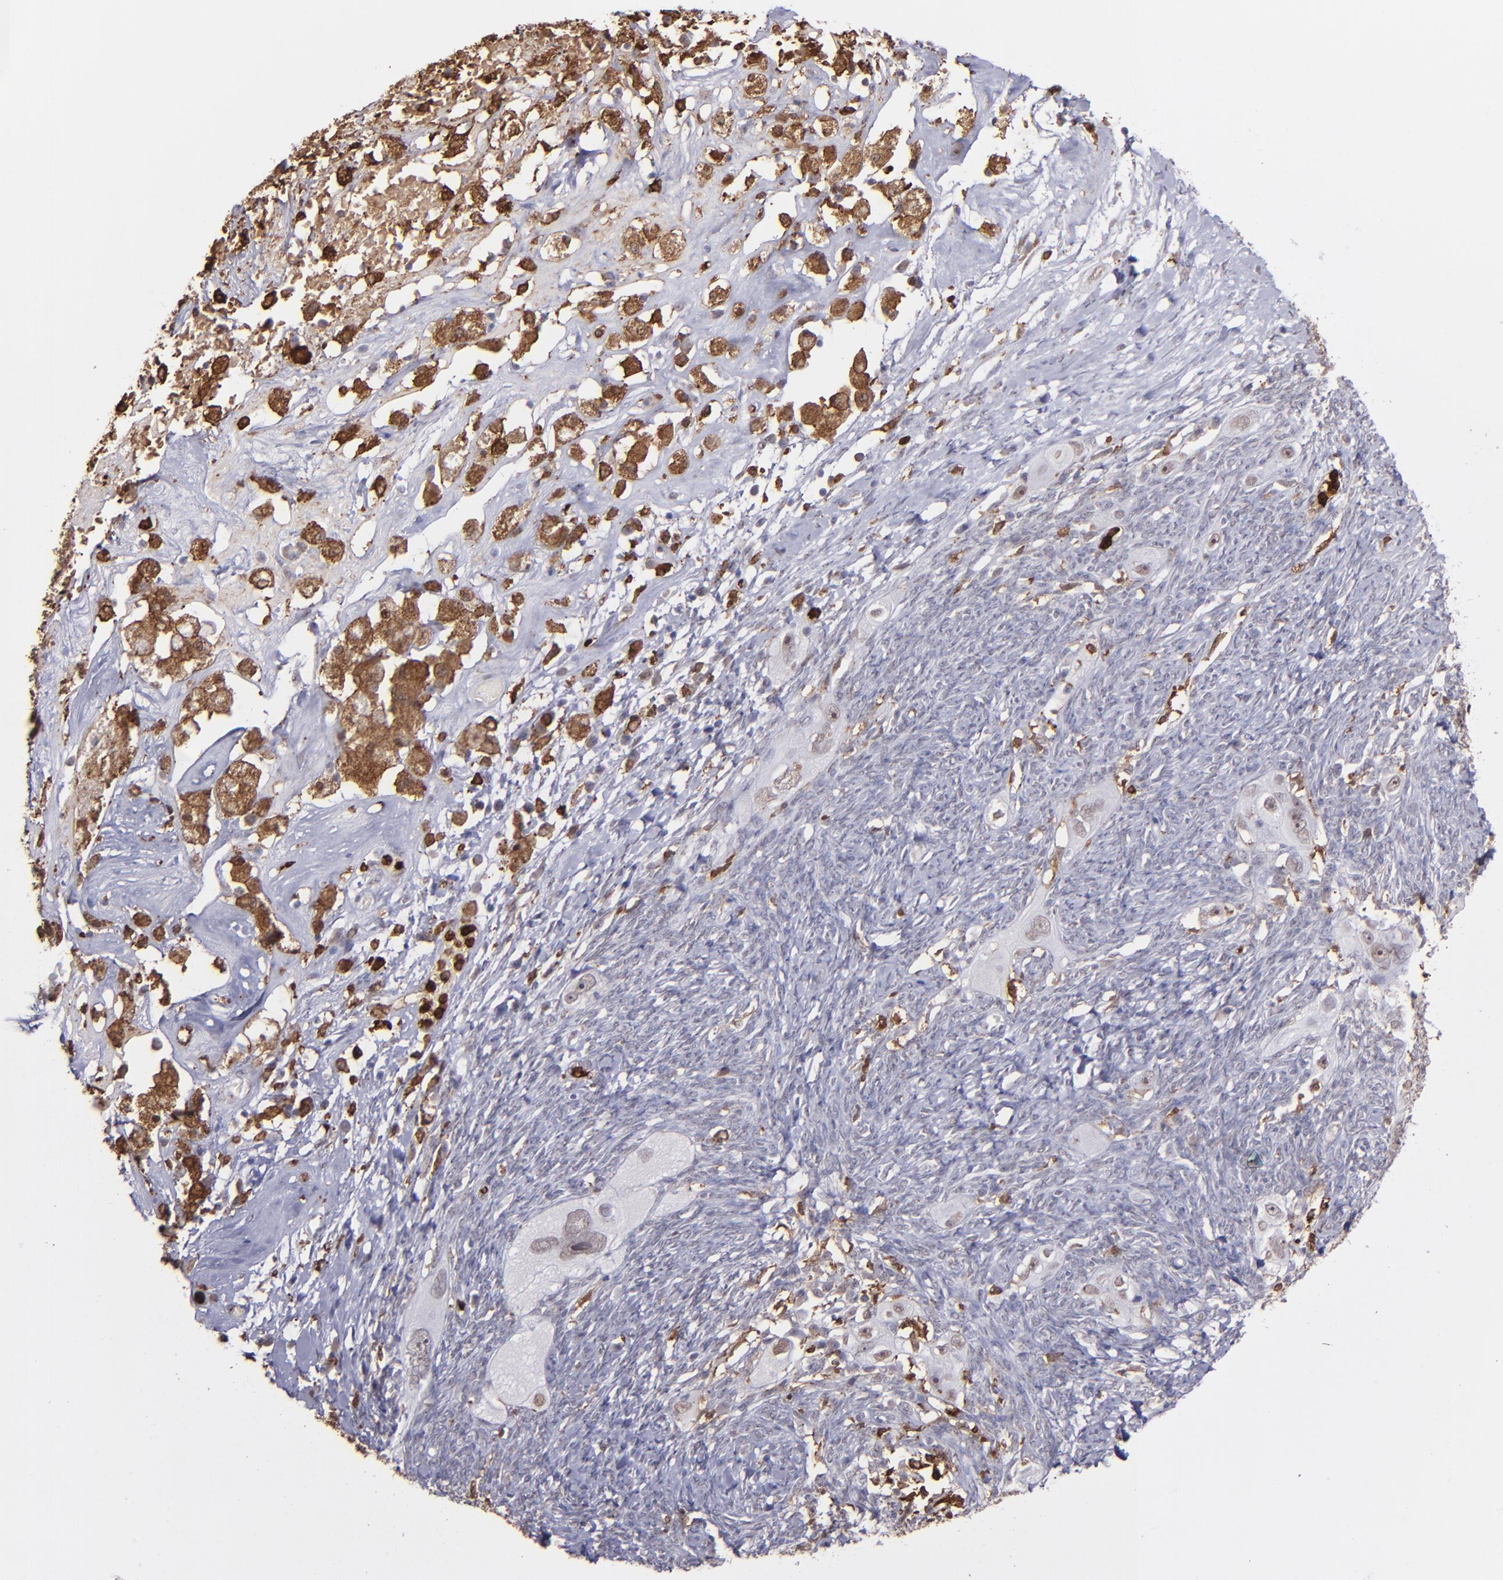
{"staining": {"intensity": "negative", "quantity": "none", "location": "none"}, "tissue": "ovarian cancer", "cell_type": "Tumor cells", "image_type": "cancer", "snomed": [{"axis": "morphology", "description": "Normal tissue, NOS"}, {"axis": "morphology", "description": "Cystadenocarcinoma, serous, NOS"}, {"axis": "topography", "description": "Ovary"}], "caption": "This is an immunohistochemistry micrograph of ovarian cancer (serous cystadenocarcinoma). There is no positivity in tumor cells.", "gene": "NCF2", "patient": {"sex": "female", "age": 62}}